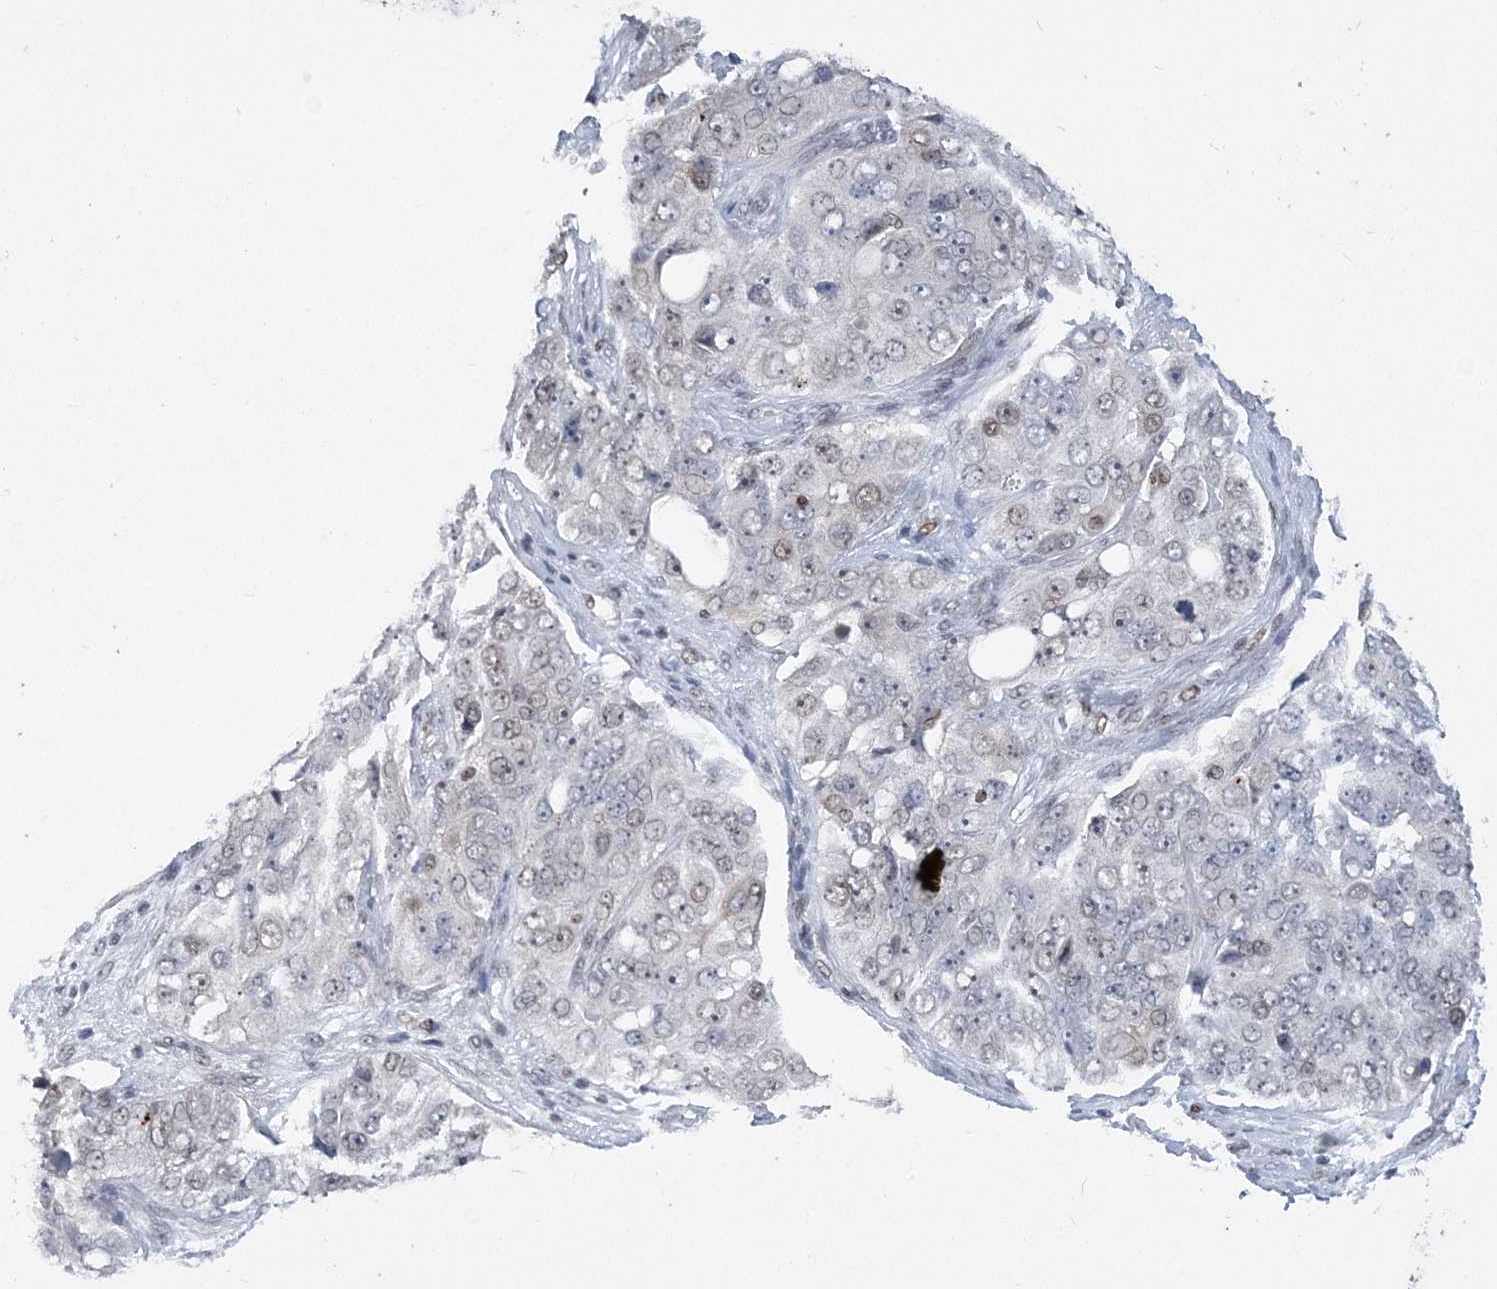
{"staining": {"intensity": "weak", "quantity": "<25%", "location": "nuclear"}, "tissue": "ovarian cancer", "cell_type": "Tumor cells", "image_type": "cancer", "snomed": [{"axis": "morphology", "description": "Carcinoma, endometroid"}, {"axis": "topography", "description": "Ovary"}], "caption": "Photomicrograph shows no protein staining in tumor cells of ovarian cancer tissue. The staining was performed using DAB to visualize the protein expression in brown, while the nuclei were stained in blue with hematoxylin (Magnification: 20x).", "gene": "ZBTB7A", "patient": {"sex": "female", "age": 51}}